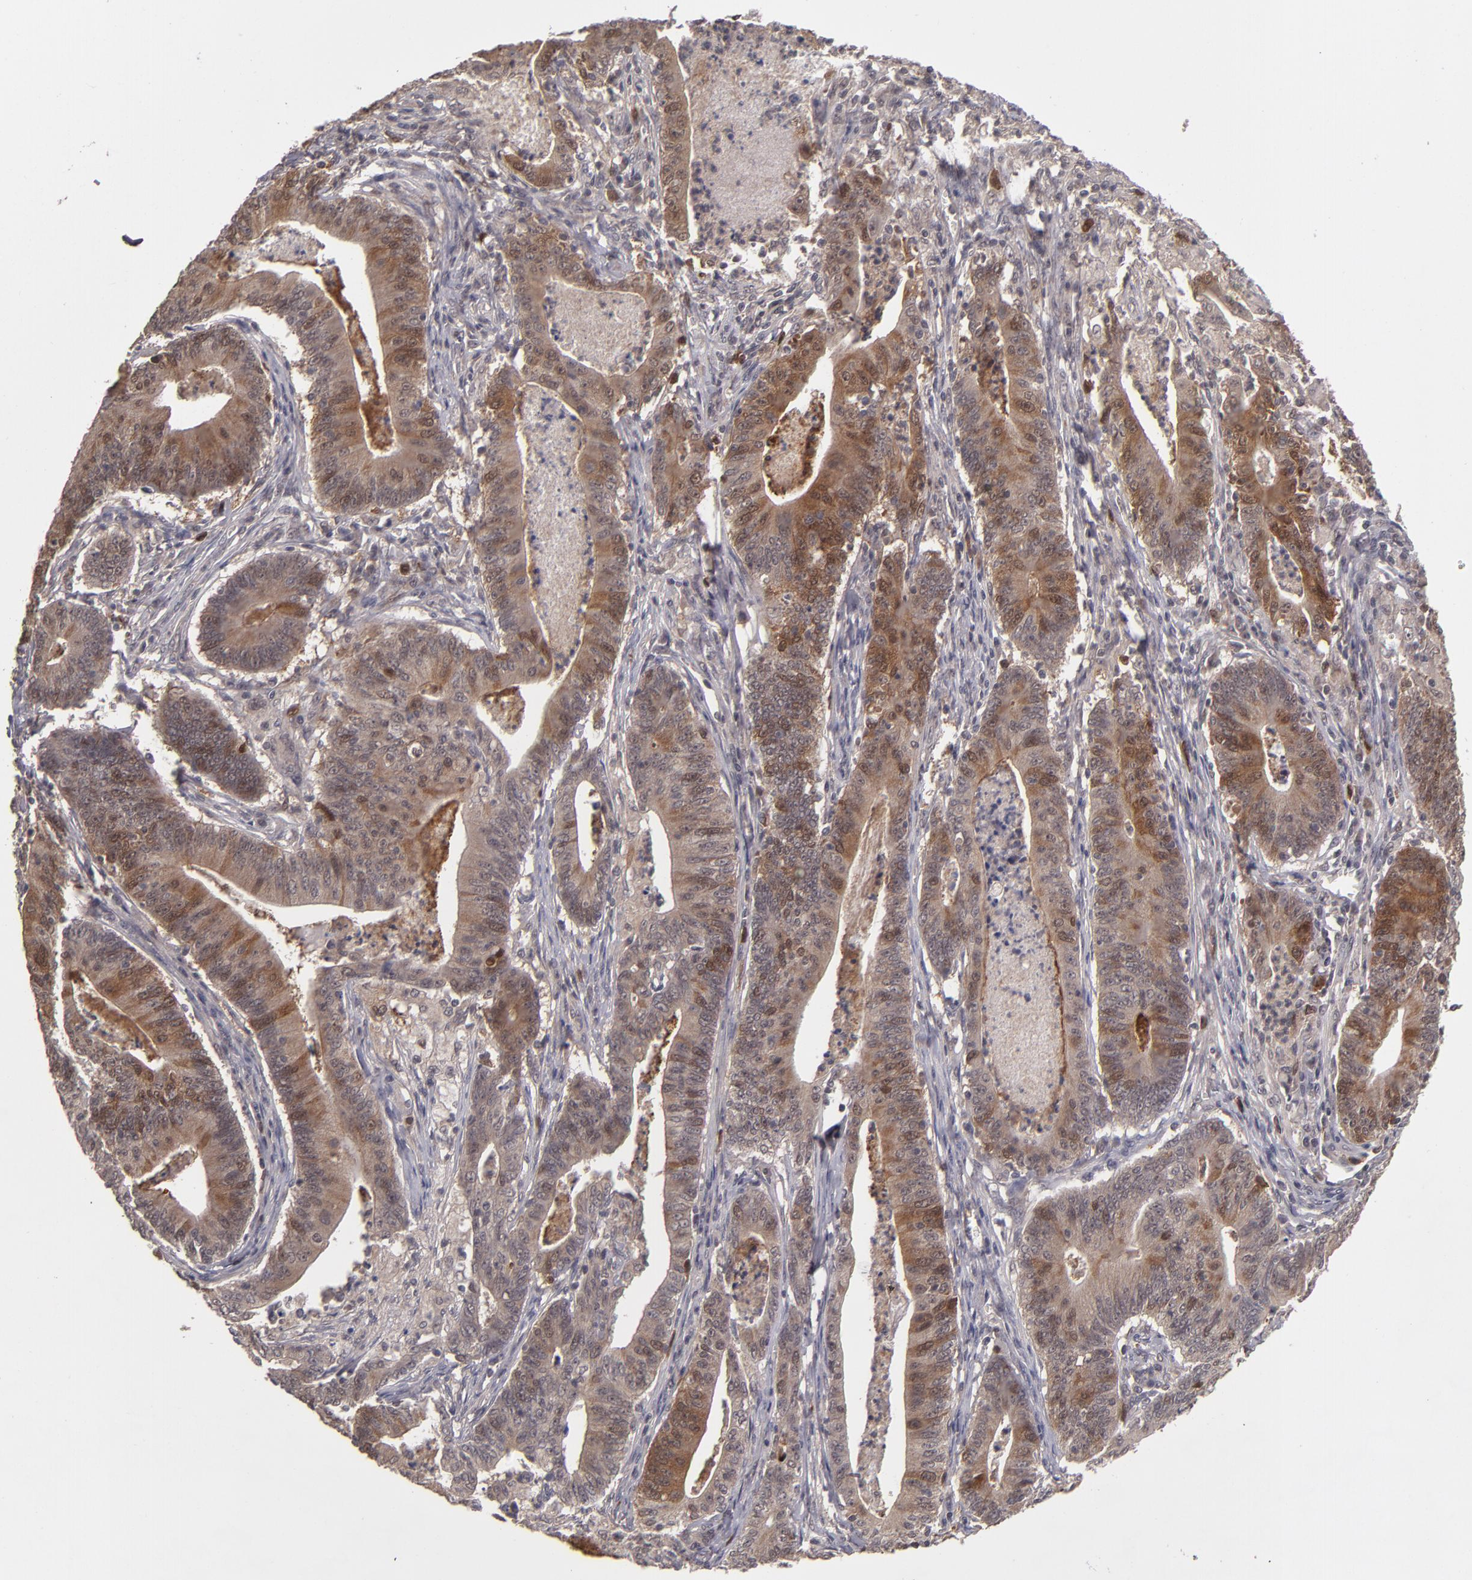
{"staining": {"intensity": "moderate", "quantity": ">75%", "location": "cytoplasmic/membranous"}, "tissue": "stomach cancer", "cell_type": "Tumor cells", "image_type": "cancer", "snomed": [{"axis": "morphology", "description": "Adenocarcinoma, NOS"}, {"axis": "topography", "description": "Stomach, lower"}], "caption": "Immunohistochemistry (IHC) of stomach cancer (adenocarcinoma) shows medium levels of moderate cytoplasmic/membranous positivity in approximately >75% of tumor cells.", "gene": "TYMS", "patient": {"sex": "female", "age": 86}}